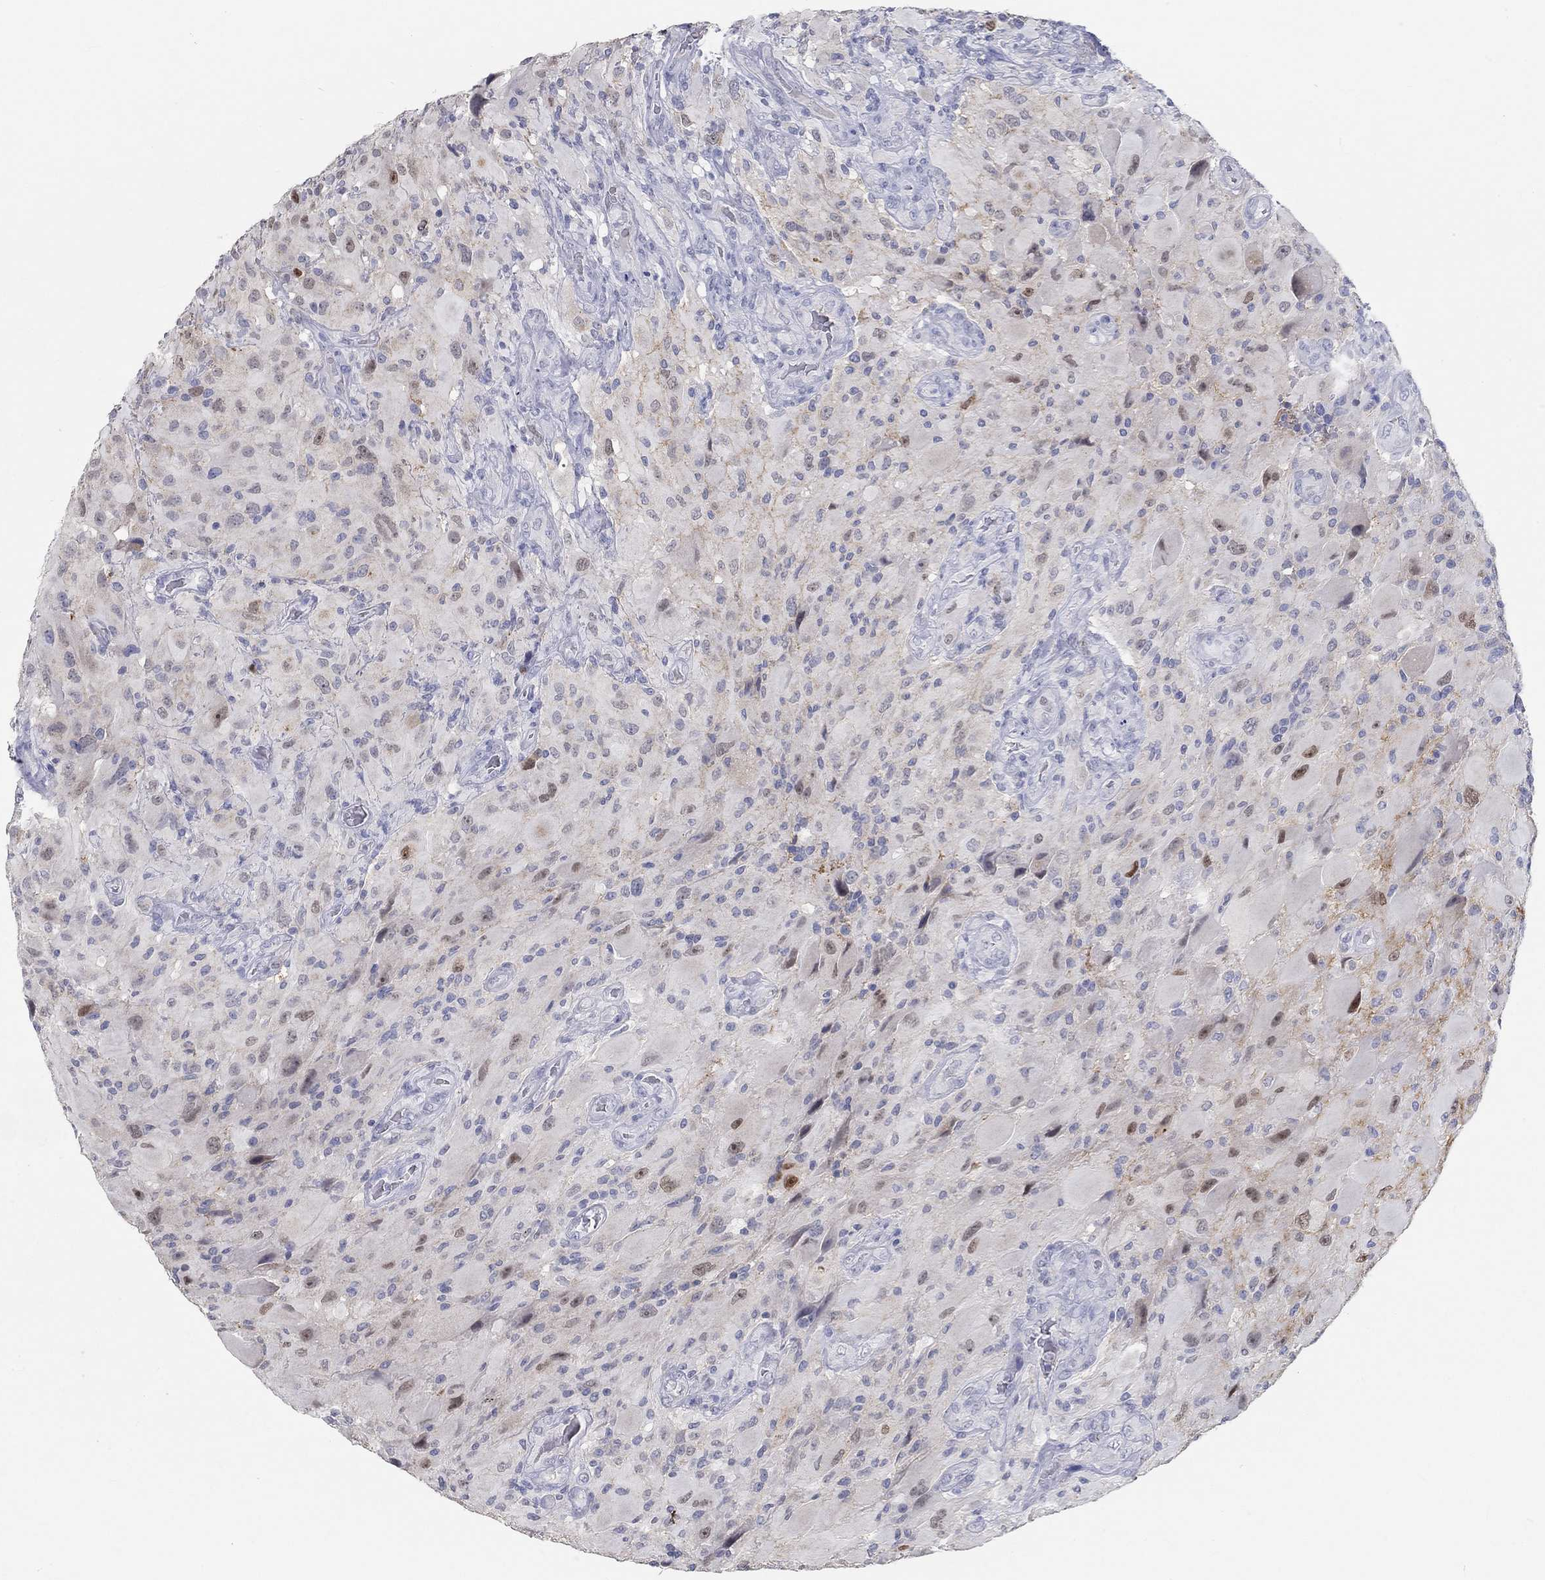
{"staining": {"intensity": "moderate", "quantity": "<25%", "location": "nuclear"}, "tissue": "glioma", "cell_type": "Tumor cells", "image_type": "cancer", "snomed": [{"axis": "morphology", "description": "Glioma, malignant, High grade"}, {"axis": "topography", "description": "Cerebral cortex"}], "caption": "Human malignant high-grade glioma stained with a protein marker displays moderate staining in tumor cells.", "gene": "FGF2", "patient": {"sex": "male", "age": 35}}